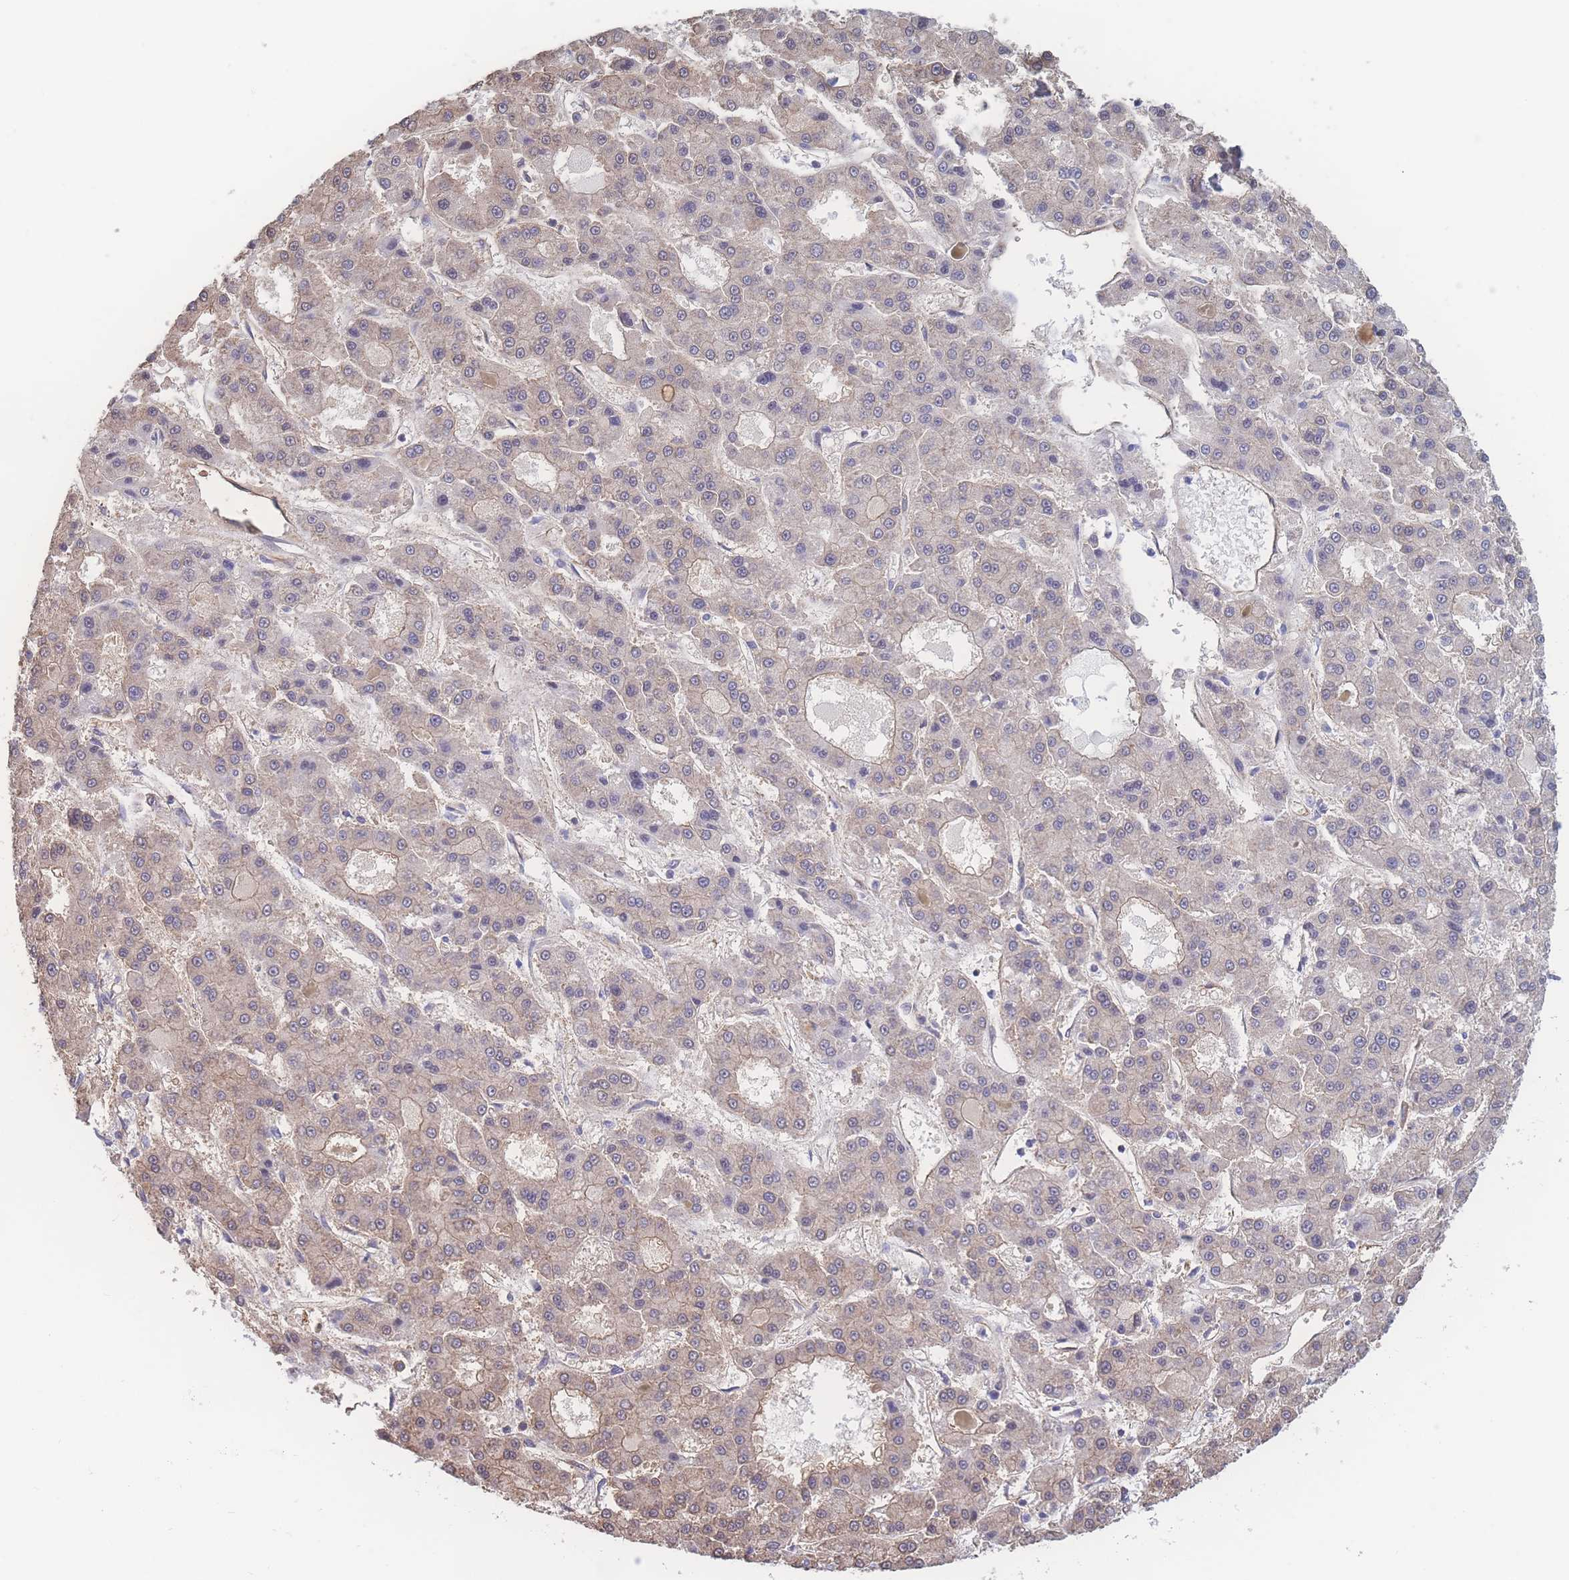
{"staining": {"intensity": "weak", "quantity": "25%-75%", "location": "cytoplasmic/membranous"}, "tissue": "liver cancer", "cell_type": "Tumor cells", "image_type": "cancer", "snomed": [{"axis": "morphology", "description": "Carcinoma, Hepatocellular, NOS"}, {"axis": "topography", "description": "Liver"}], "caption": "Immunohistochemistry of liver cancer (hepatocellular carcinoma) shows low levels of weak cytoplasmic/membranous positivity in approximately 25%-75% of tumor cells. The staining is performed using DAB (3,3'-diaminobenzidine) brown chromogen to label protein expression. The nuclei are counter-stained blue using hematoxylin.", "gene": "CFAP97", "patient": {"sex": "male", "age": 70}}